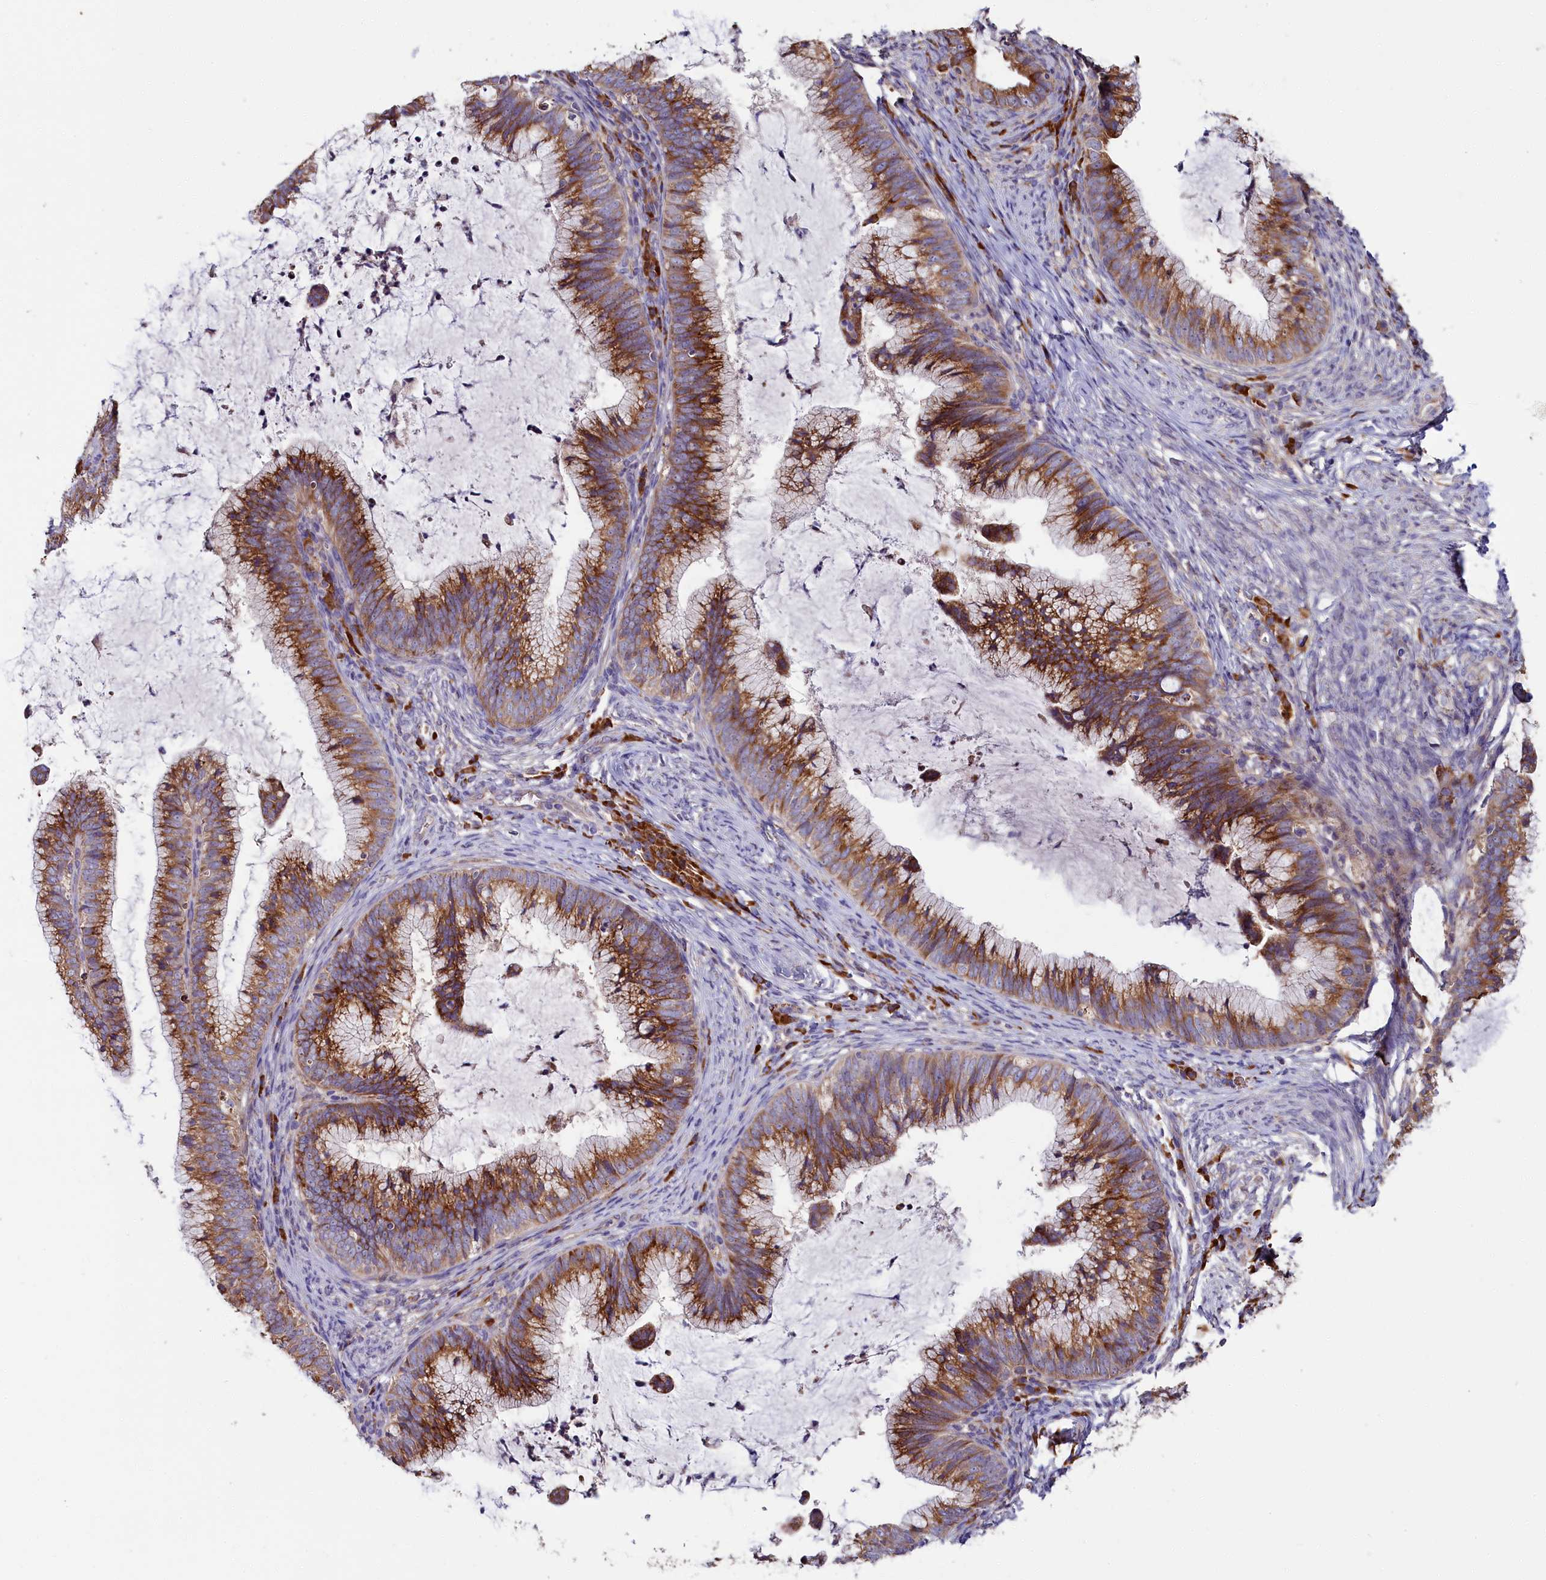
{"staining": {"intensity": "strong", "quantity": ">75%", "location": "cytoplasmic/membranous"}, "tissue": "cervical cancer", "cell_type": "Tumor cells", "image_type": "cancer", "snomed": [{"axis": "morphology", "description": "Adenocarcinoma, NOS"}, {"axis": "topography", "description": "Cervix"}], "caption": "Adenocarcinoma (cervical) stained for a protein (brown) displays strong cytoplasmic/membranous positive positivity in approximately >75% of tumor cells.", "gene": "ZSWIM1", "patient": {"sex": "female", "age": 36}}